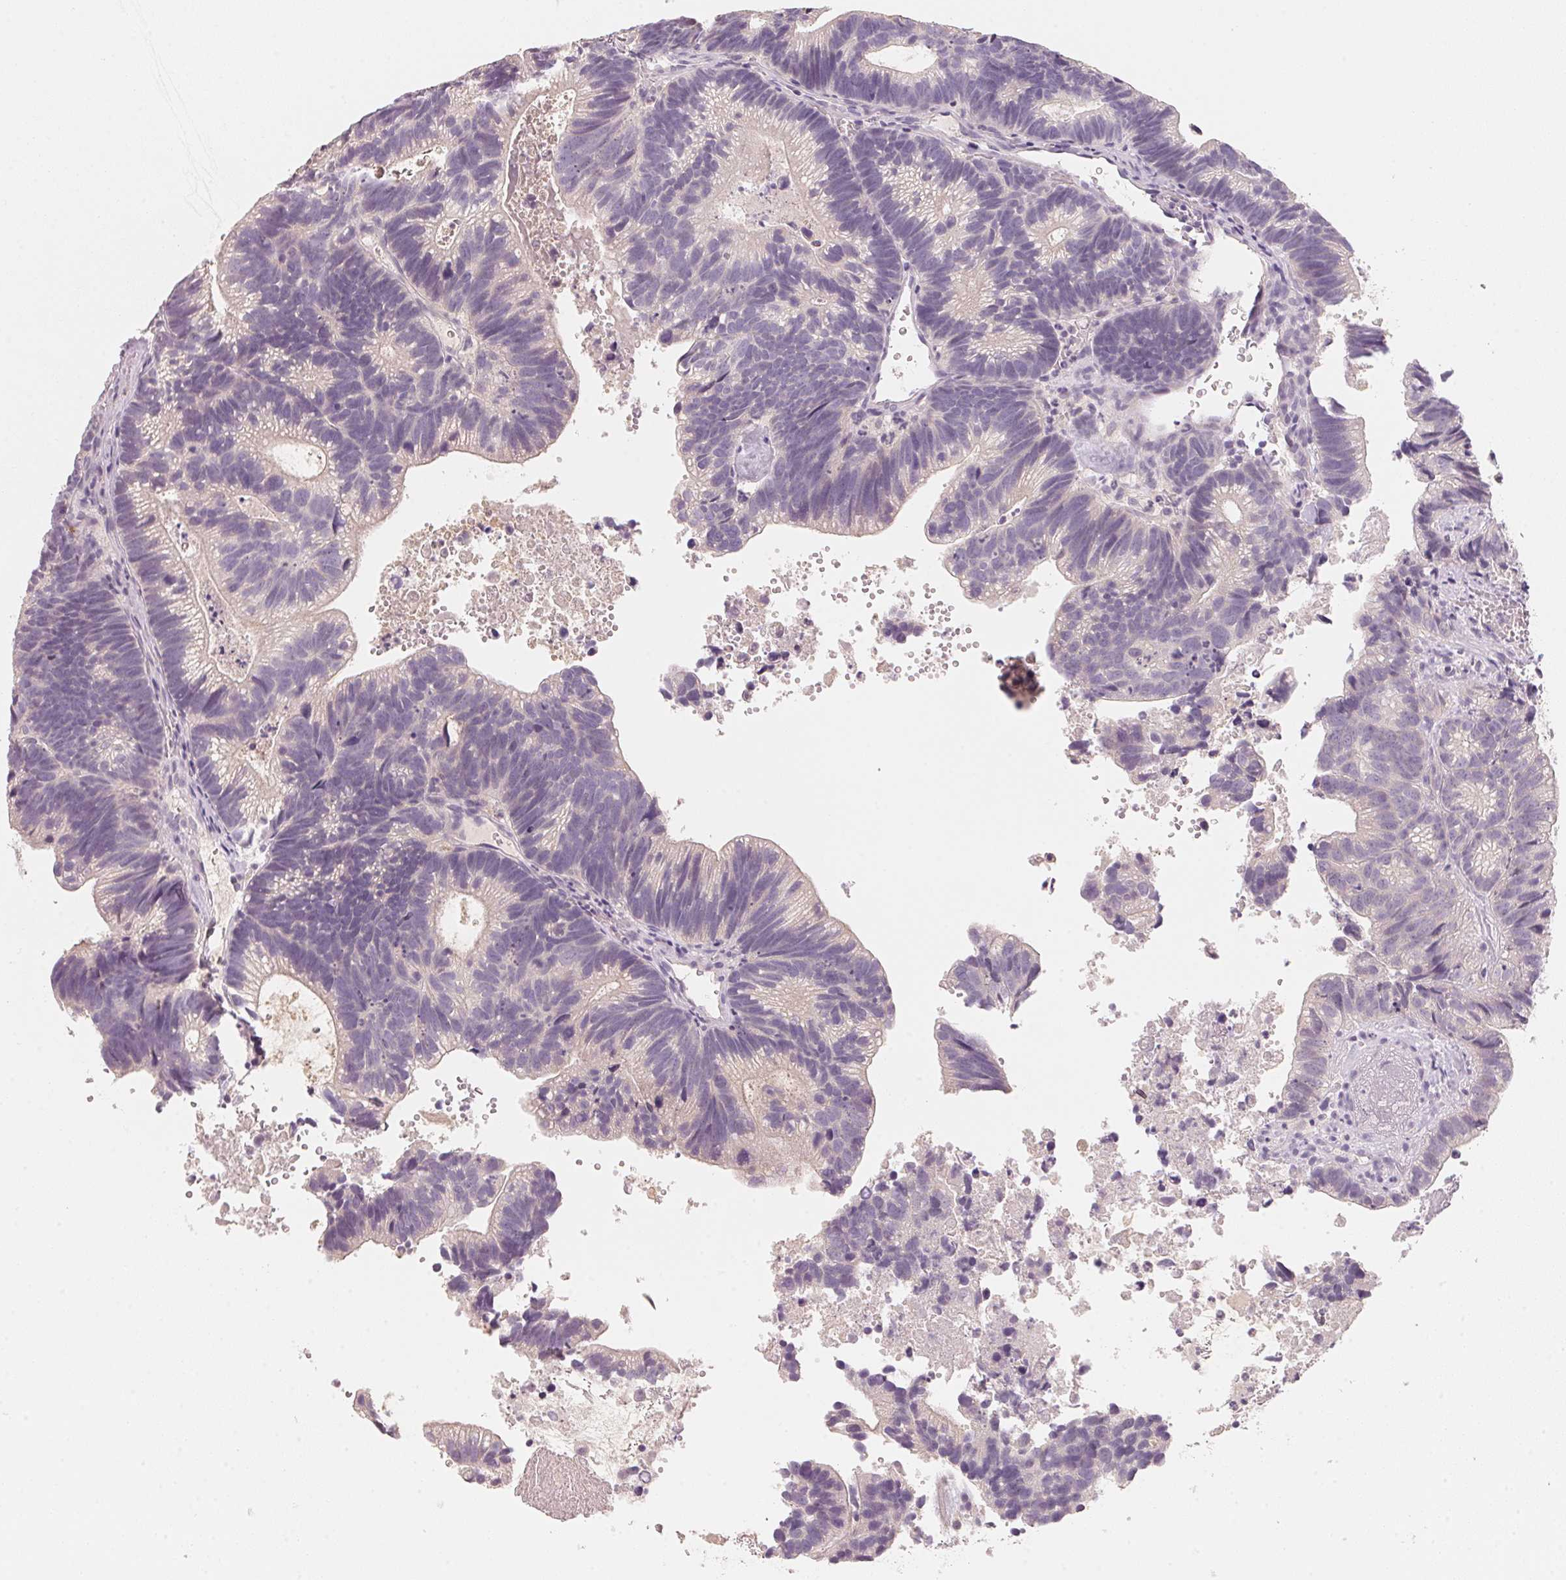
{"staining": {"intensity": "negative", "quantity": "none", "location": "none"}, "tissue": "head and neck cancer", "cell_type": "Tumor cells", "image_type": "cancer", "snomed": [{"axis": "morphology", "description": "Adenocarcinoma, NOS"}, {"axis": "topography", "description": "Head-Neck"}], "caption": "A histopathology image of human head and neck adenocarcinoma is negative for staining in tumor cells.", "gene": "TREH", "patient": {"sex": "male", "age": 62}}